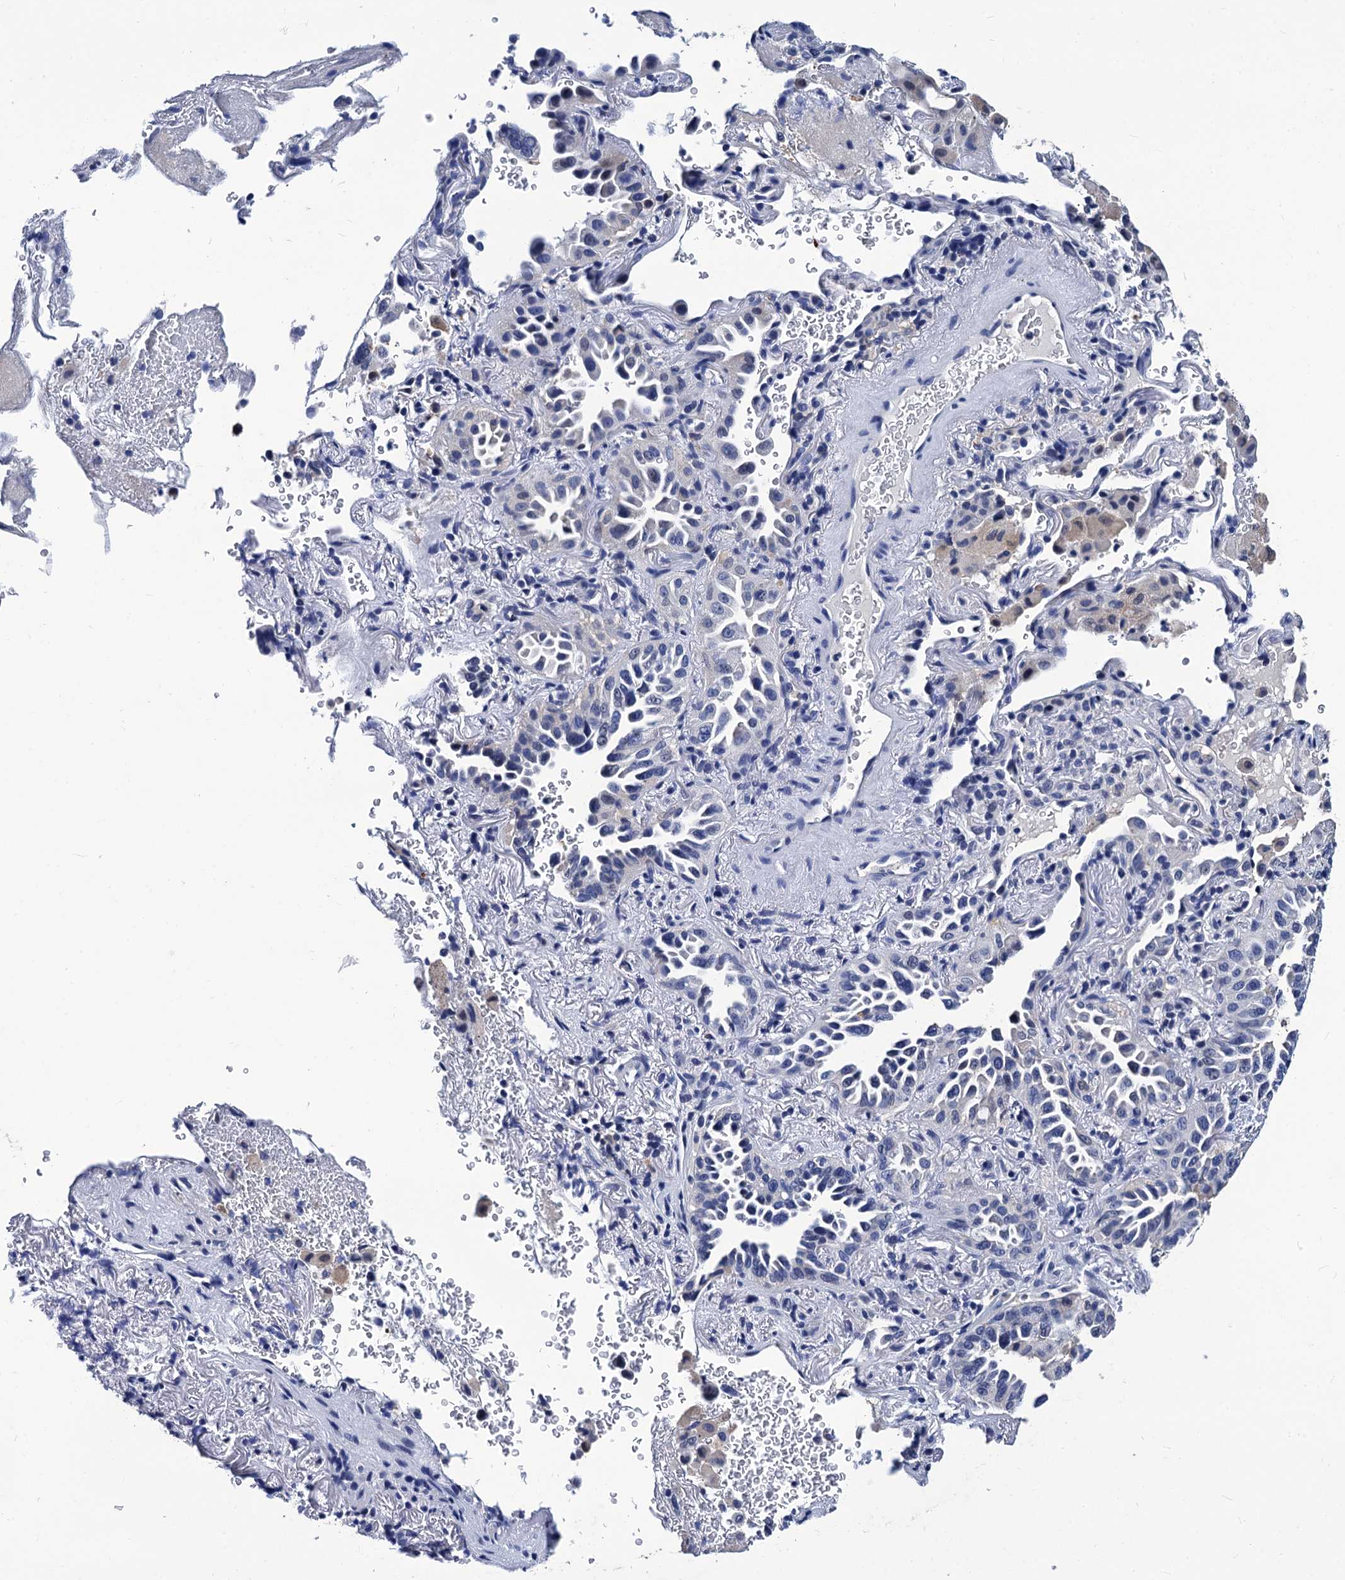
{"staining": {"intensity": "negative", "quantity": "none", "location": "none"}, "tissue": "lung cancer", "cell_type": "Tumor cells", "image_type": "cancer", "snomed": [{"axis": "morphology", "description": "Adenocarcinoma, NOS"}, {"axis": "topography", "description": "Lung"}], "caption": "The immunohistochemistry (IHC) micrograph has no significant expression in tumor cells of lung adenocarcinoma tissue.", "gene": "LRRC30", "patient": {"sex": "female", "age": 69}}